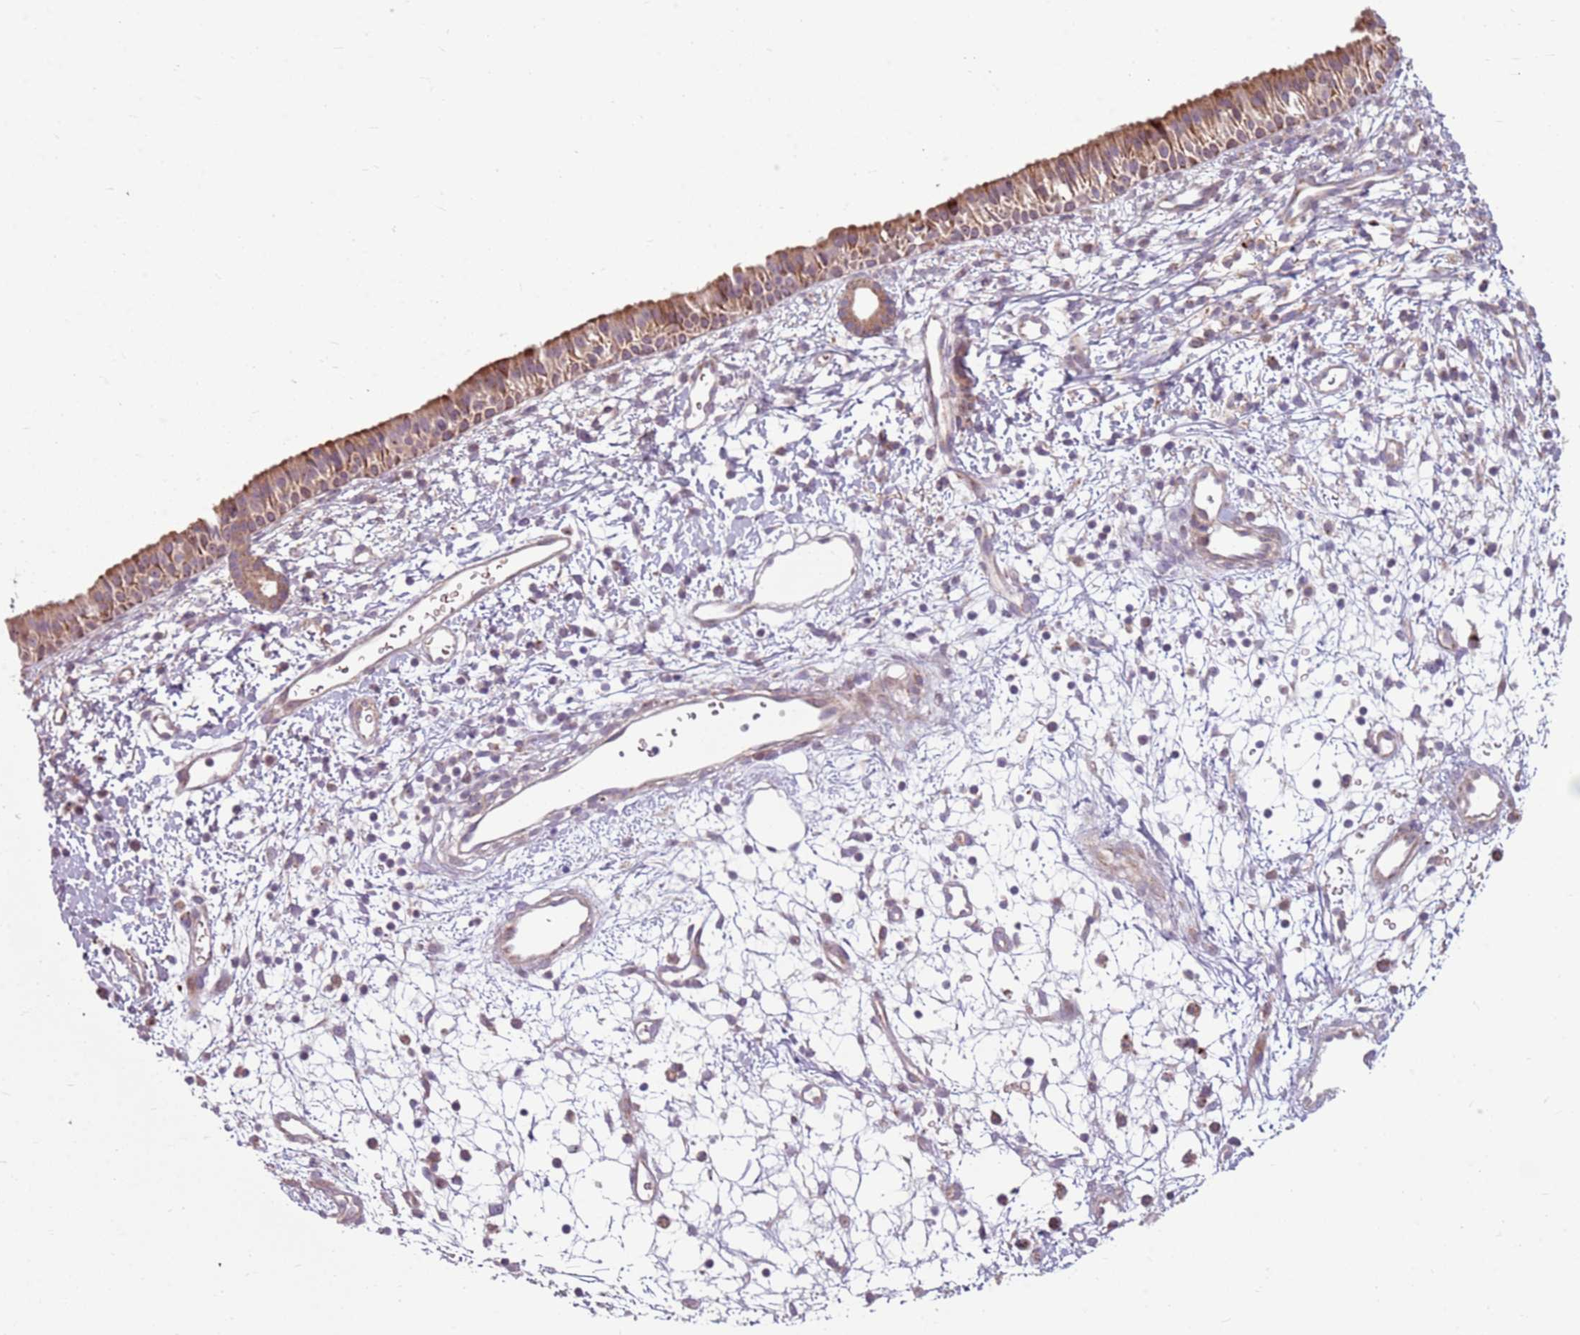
{"staining": {"intensity": "moderate", "quantity": ">75%", "location": "cytoplasmic/membranous"}, "tissue": "nasopharynx", "cell_type": "Respiratory epithelial cells", "image_type": "normal", "snomed": [{"axis": "morphology", "description": "Normal tissue, NOS"}, {"axis": "topography", "description": "Nasopharynx"}], "caption": "Immunohistochemistry (DAB (3,3'-diaminobenzidine)) staining of unremarkable nasopharynx reveals moderate cytoplasmic/membranous protein expression in about >75% of respiratory epithelial cells. The protein is stained brown, and the nuclei are stained in blue (DAB IHC with brightfield microscopy, high magnification).", "gene": "ZNF530", "patient": {"sex": "male", "age": 22}}